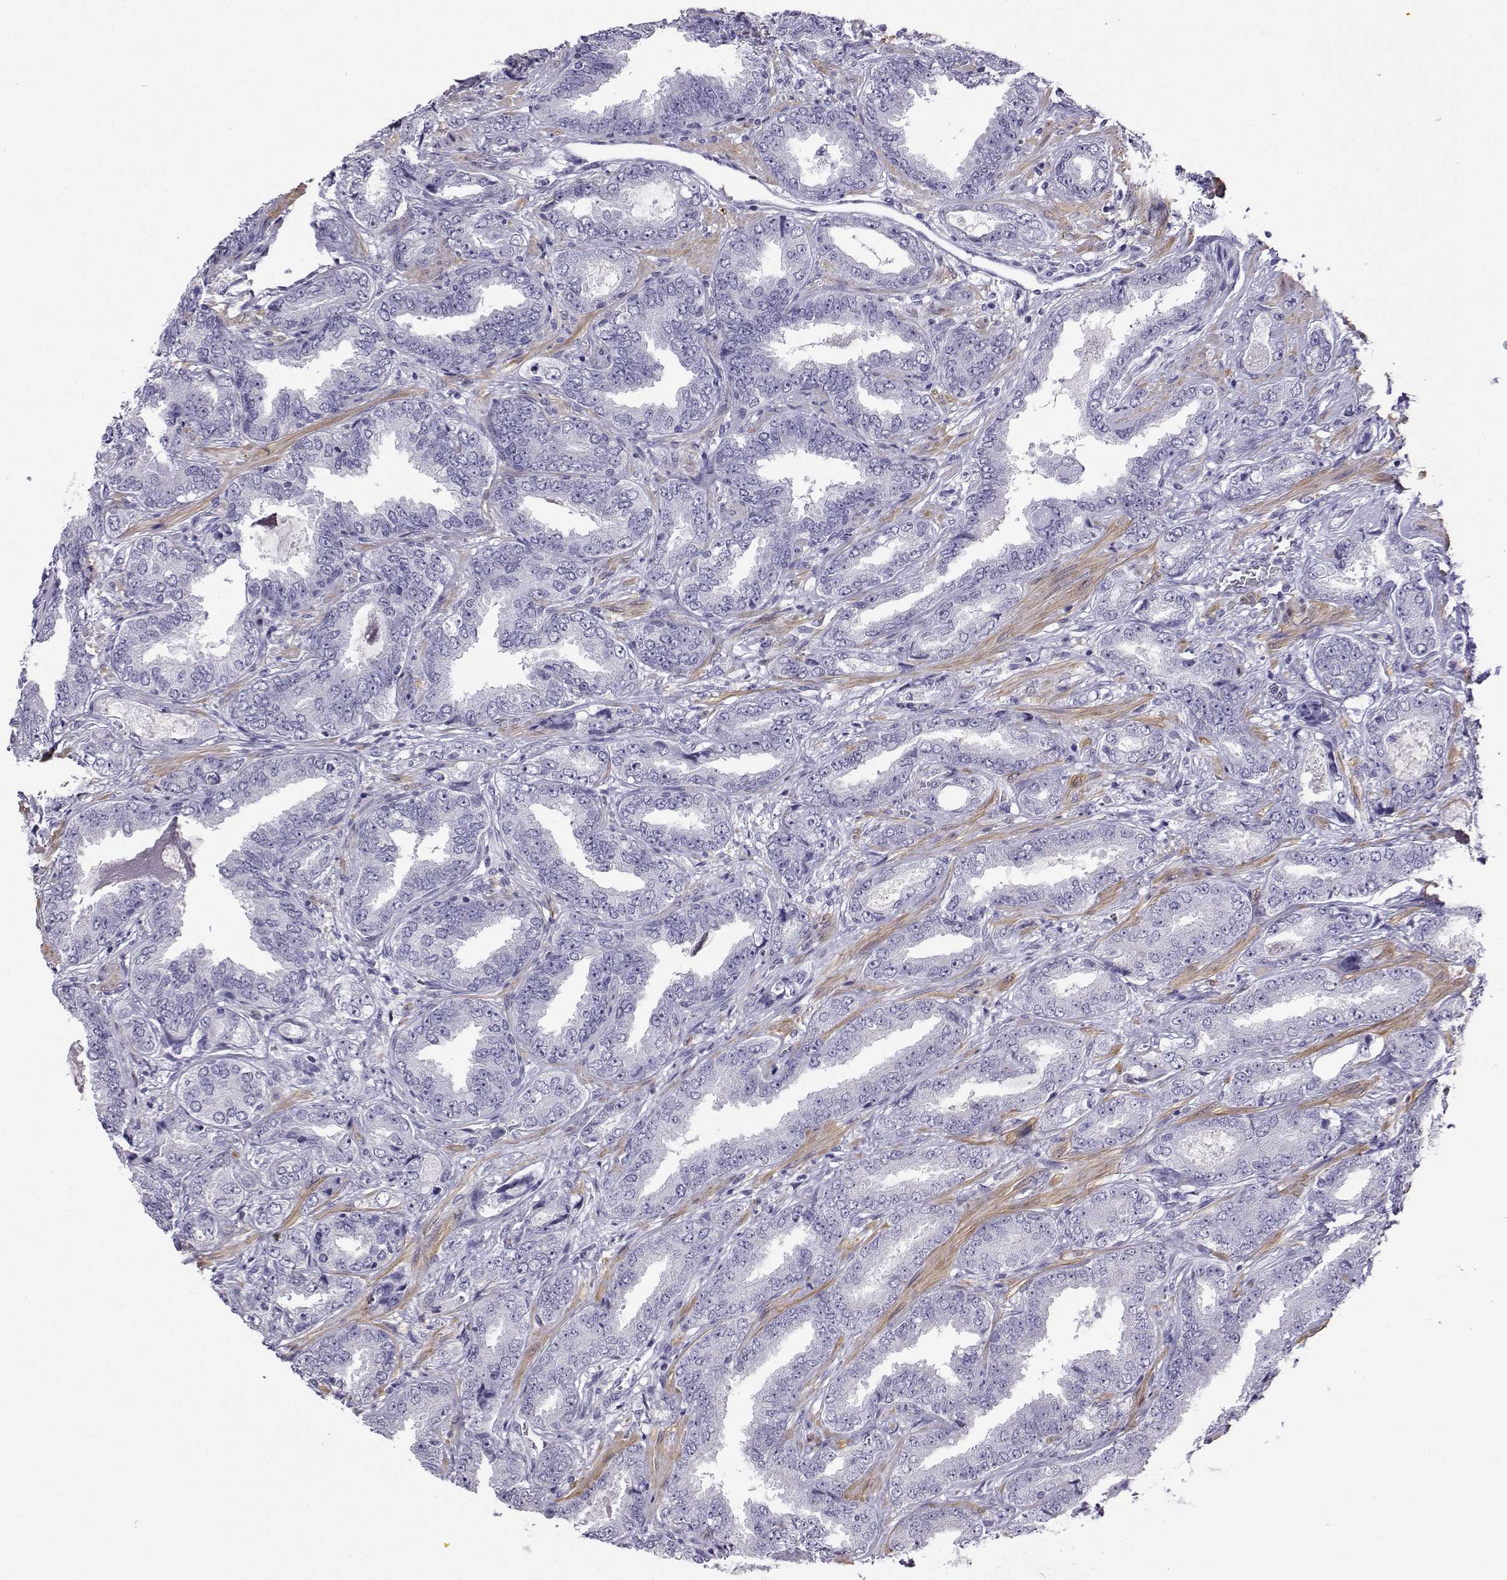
{"staining": {"intensity": "negative", "quantity": "none", "location": "none"}, "tissue": "prostate cancer", "cell_type": "Tumor cells", "image_type": "cancer", "snomed": [{"axis": "morphology", "description": "Adenocarcinoma, Low grade"}, {"axis": "topography", "description": "Prostate"}], "caption": "Immunohistochemical staining of human low-grade adenocarcinoma (prostate) displays no significant positivity in tumor cells. Nuclei are stained in blue.", "gene": "KIF17", "patient": {"sex": "male", "age": 68}}